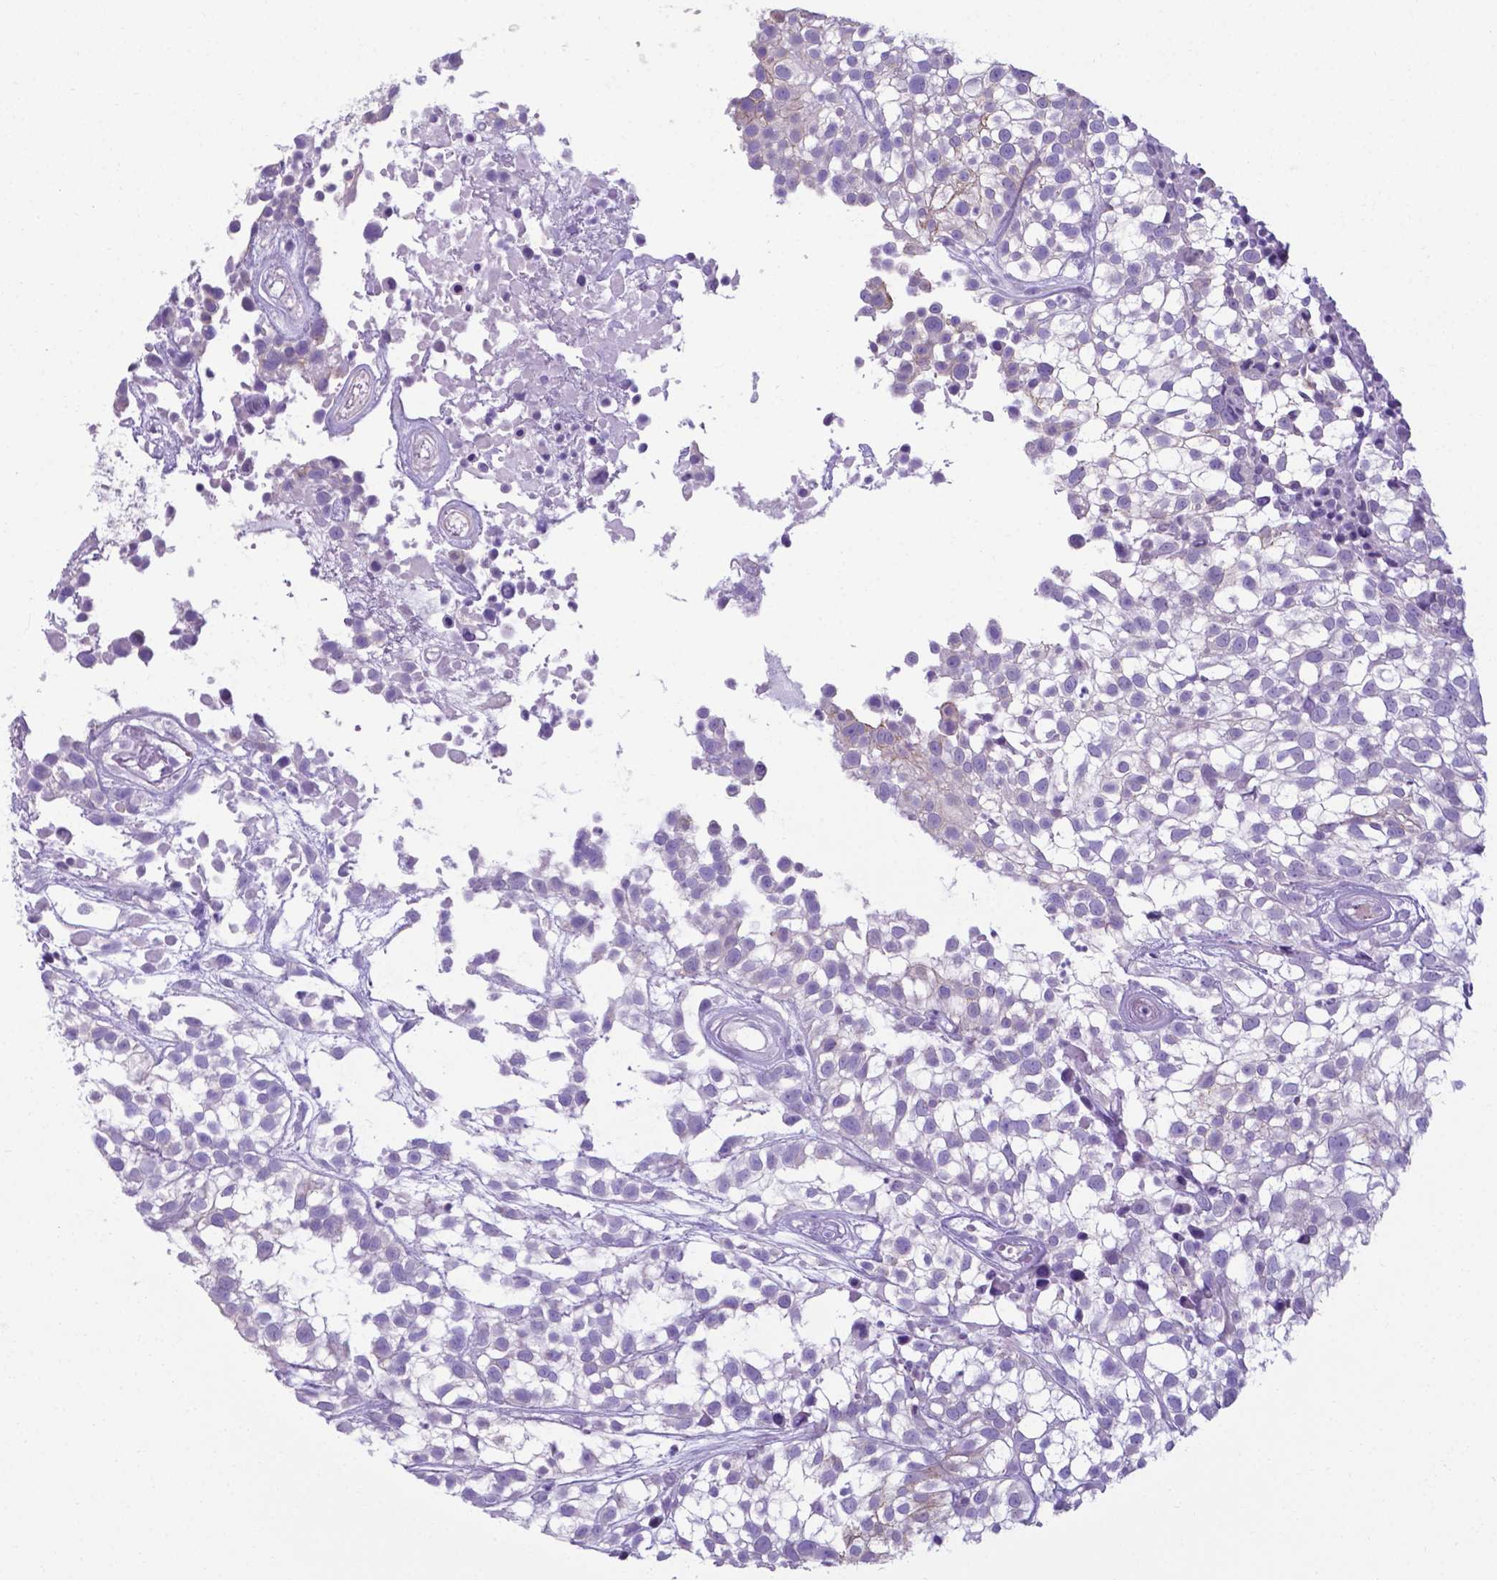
{"staining": {"intensity": "negative", "quantity": "none", "location": "none"}, "tissue": "urothelial cancer", "cell_type": "Tumor cells", "image_type": "cancer", "snomed": [{"axis": "morphology", "description": "Urothelial carcinoma, High grade"}, {"axis": "topography", "description": "Urinary bladder"}], "caption": "Micrograph shows no significant protein staining in tumor cells of urothelial cancer. (Stains: DAB immunohistochemistry with hematoxylin counter stain, Microscopy: brightfield microscopy at high magnification).", "gene": "AP5B1", "patient": {"sex": "male", "age": 56}}